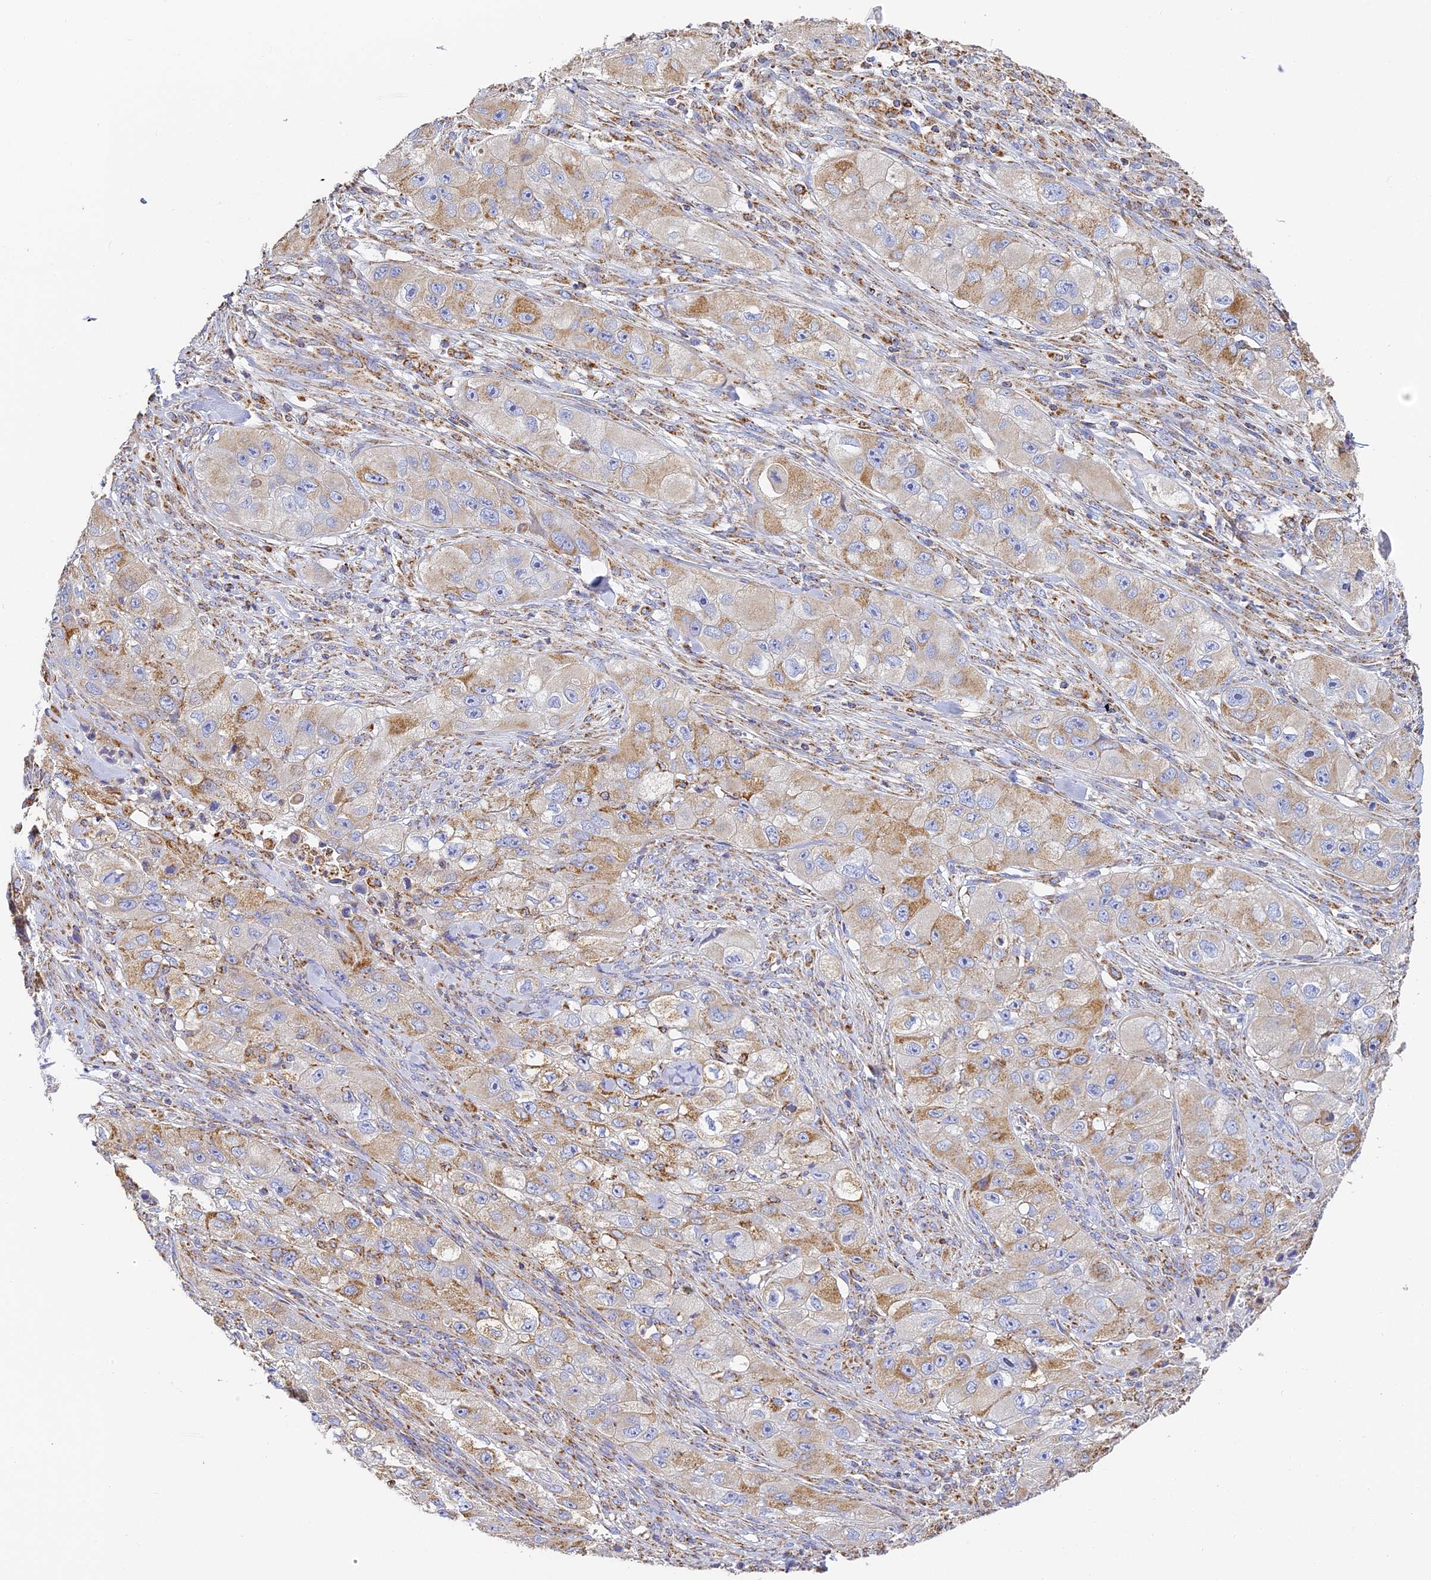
{"staining": {"intensity": "moderate", "quantity": "25%-75%", "location": "cytoplasmic/membranous"}, "tissue": "skin cancer", "cell_type": "Tumor cells", "image_type": "cancer", "snomed": [{"axis": "morphology", "description": "Squamous cell carcinoma, NOS"}, {"axis": "topography", "description": "Skin"}, {"axis": "topography", "description": "Subcutis"}], "caption": "Skin cancer tissue displays moderate cytoplasmic/membranous staining in approximately 25%-75% of tumor cells", "gene": "COX6C", "patient": {"sex": "male", "age": 73}}